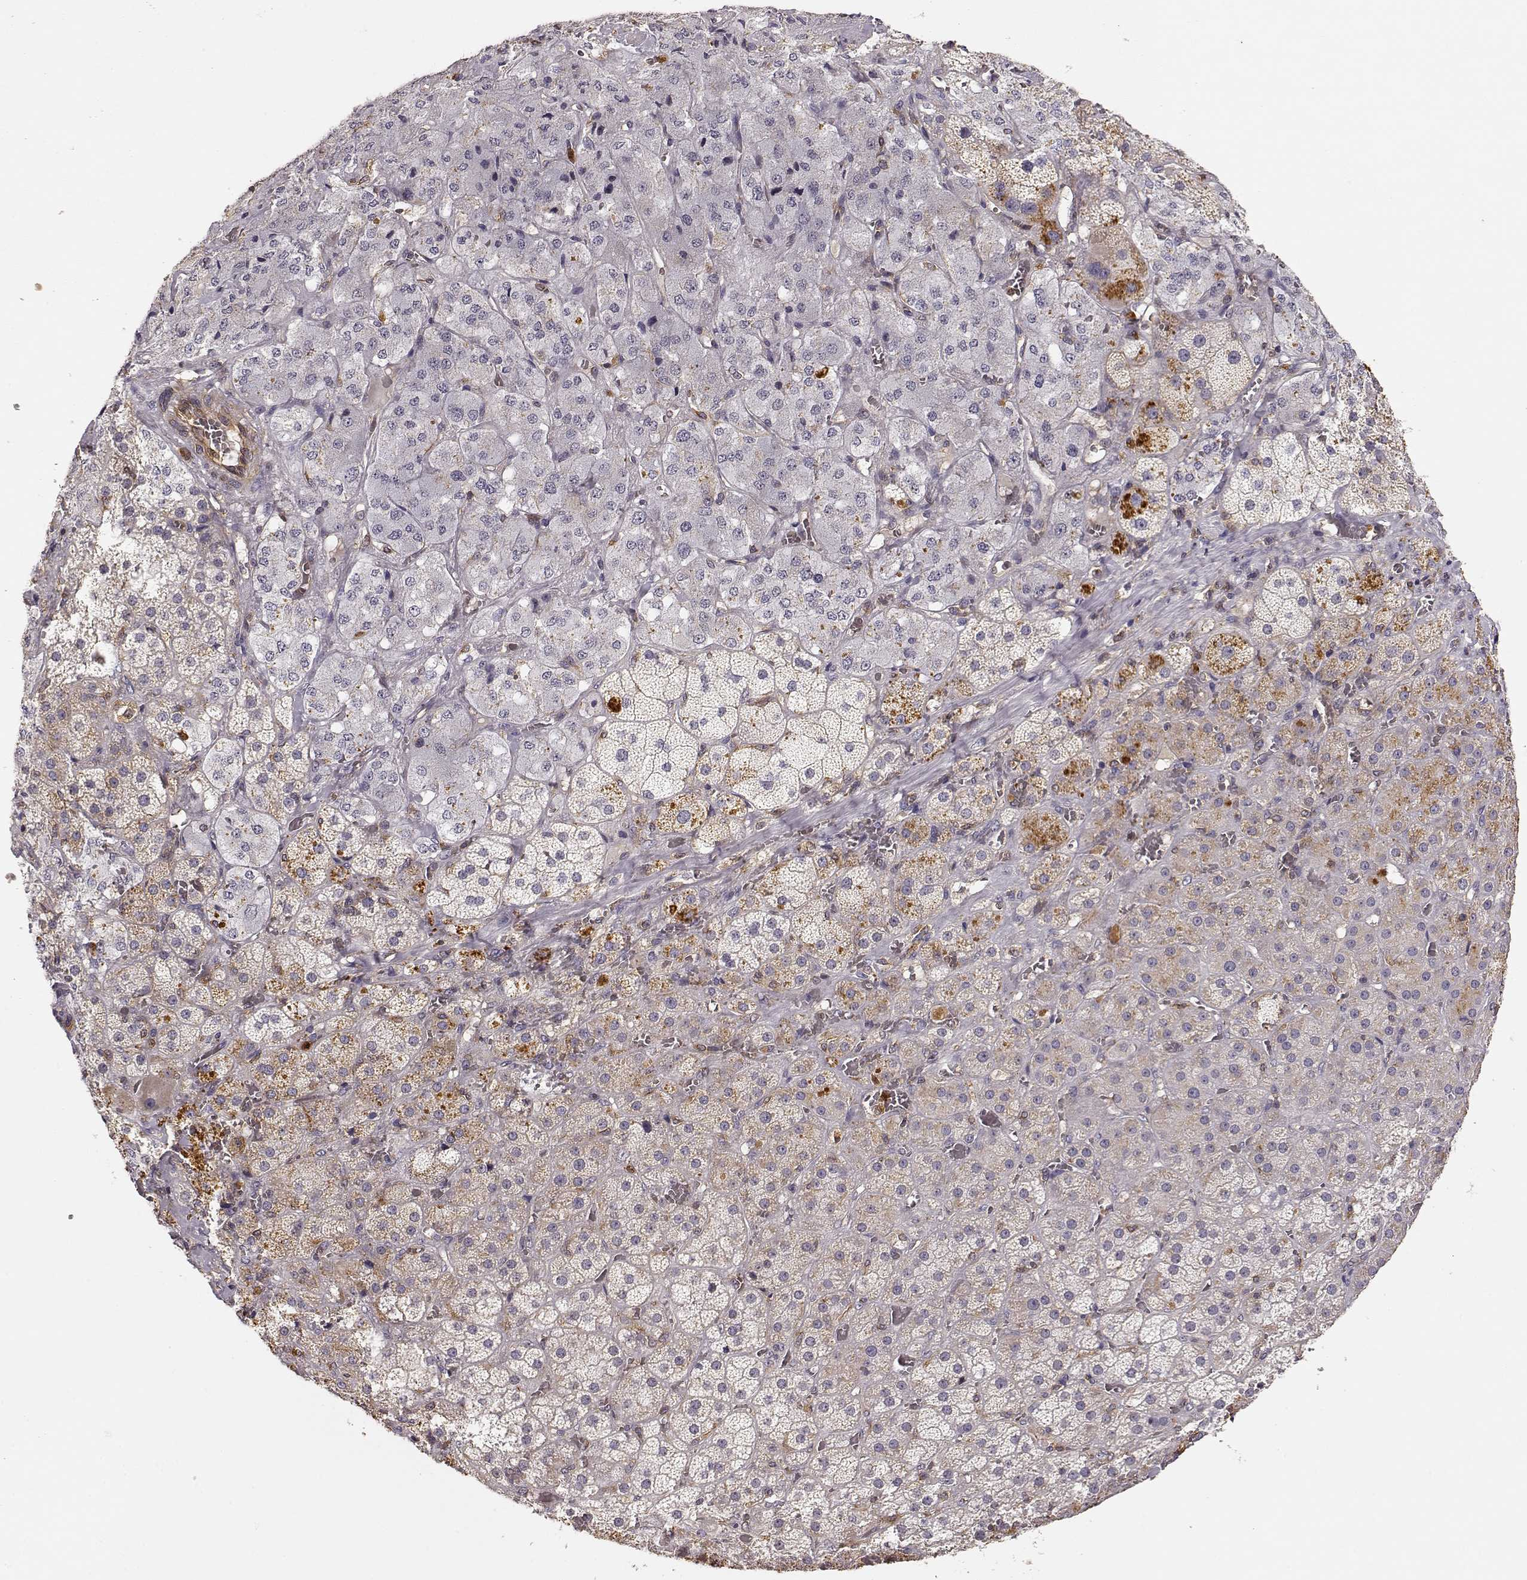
{"staining": {"intensity": "moderate", "quantity": "25%-75%", "location": "cytoplasmic/membranous"}, "tissue": "adrenal gland", "cell_type": "Glandular cells", "image_type": "normal", "snomed": [{"axis": "morphology", "description": "Normal tissue, NOS"}, {"axis": "topography", "description": "Adrenal gland"}], "caption": "Protein expression analysis of benign adrenal gland exhibits moderate cytoplasmic/membranous expression in approximately 25%-75% of glandular cells. The protein is stained brown, and the nuclei are stained in blue (DAB (3,3'-diaminobenzidine) IHC with brightfield microscopy, high magnification).", "gene": "ARHGEF2", "patient": {"sex": "male", "age": 57}}